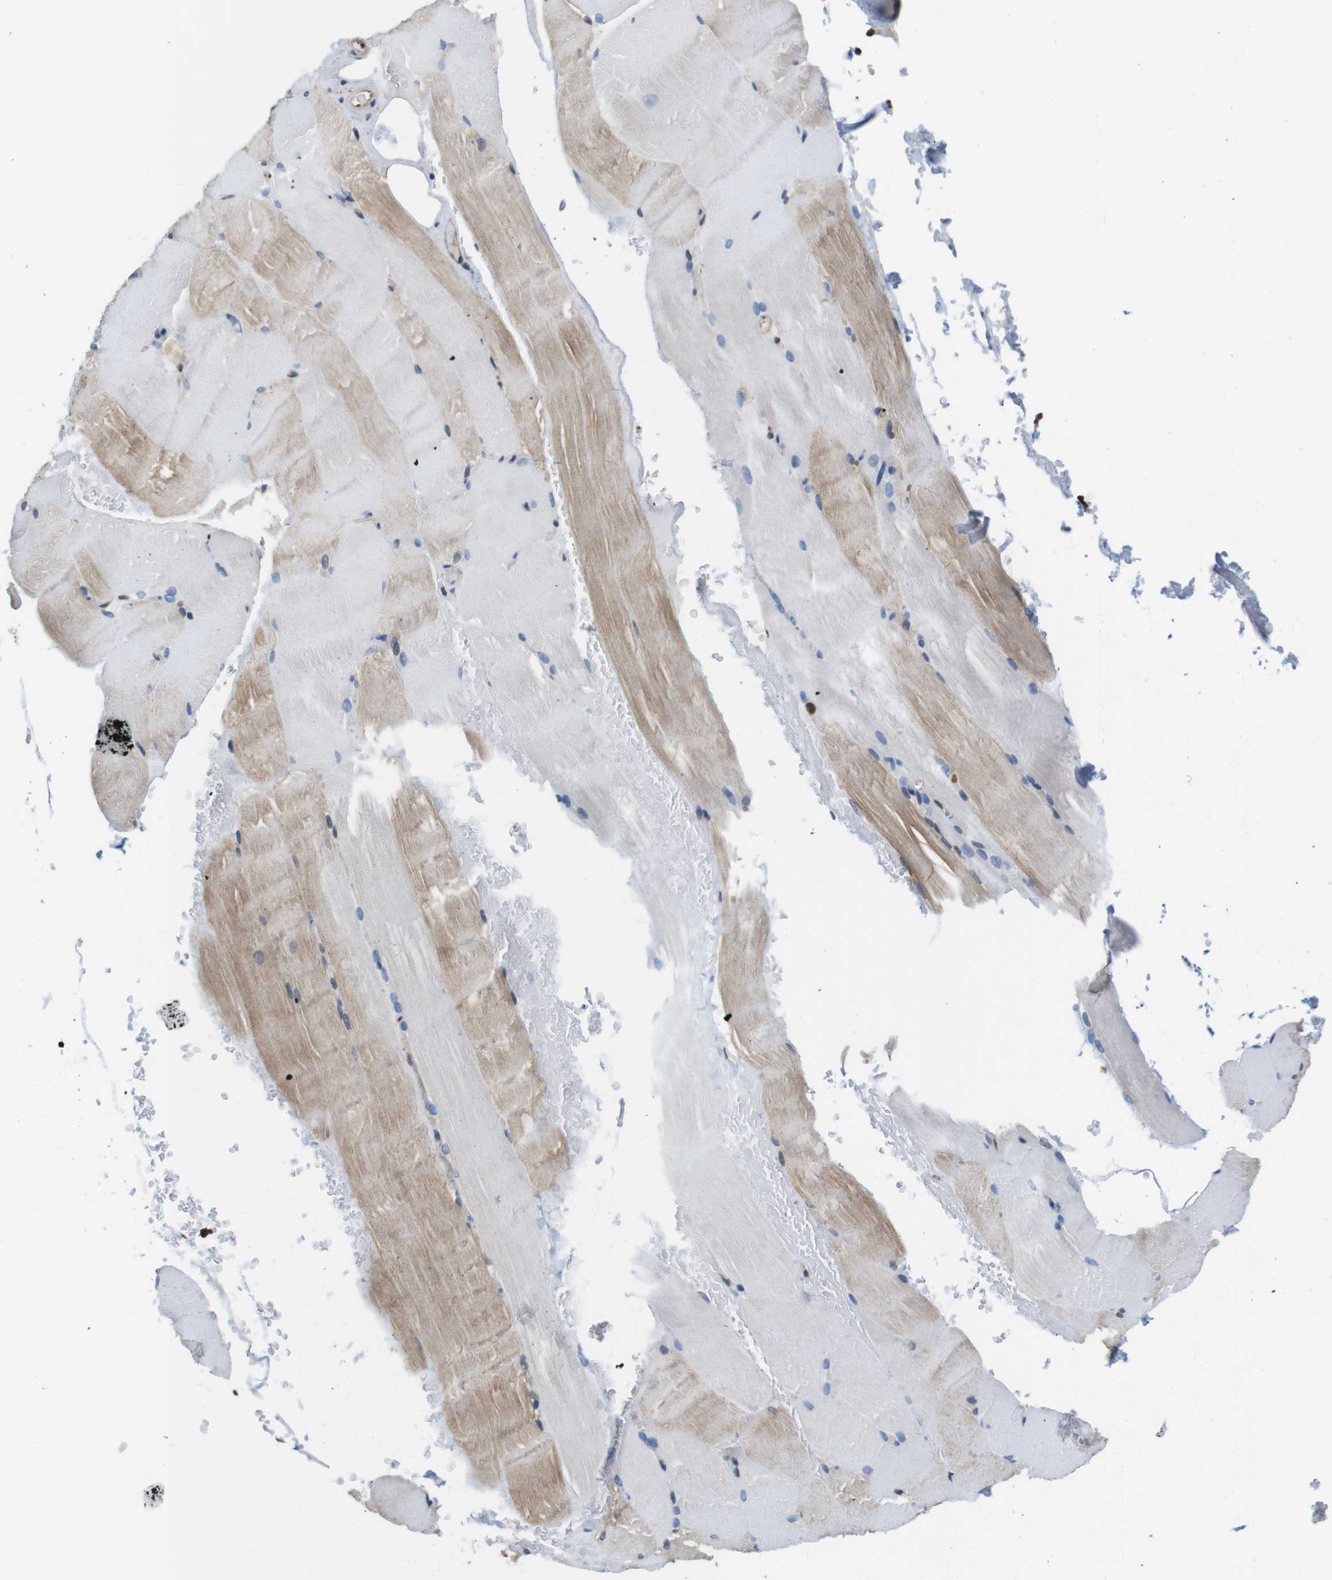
{"staining": {"intensity": "moderate", "quantity": "25%-75%", "location": "cytoplasmic/membranous"}, "tissue": "skeletal muscle", "cell_type": "Myocytes", "image_type": "normal", "snomed": [{"axis": "morphology", "description": "Normal tissue, NOS"}, {"axis": "topography", "description": "Skeletal muscle"}, {"axis": "topography", "description": "Parathyroid gland"}], "caption": "A medium amount of moderate cytoplasmic/membranous staining is identified in about 25%-75% of myocytes in normal skeletal muscle.", "gene": "LDHA", "patient": {"sex": "female", "age": 37}}